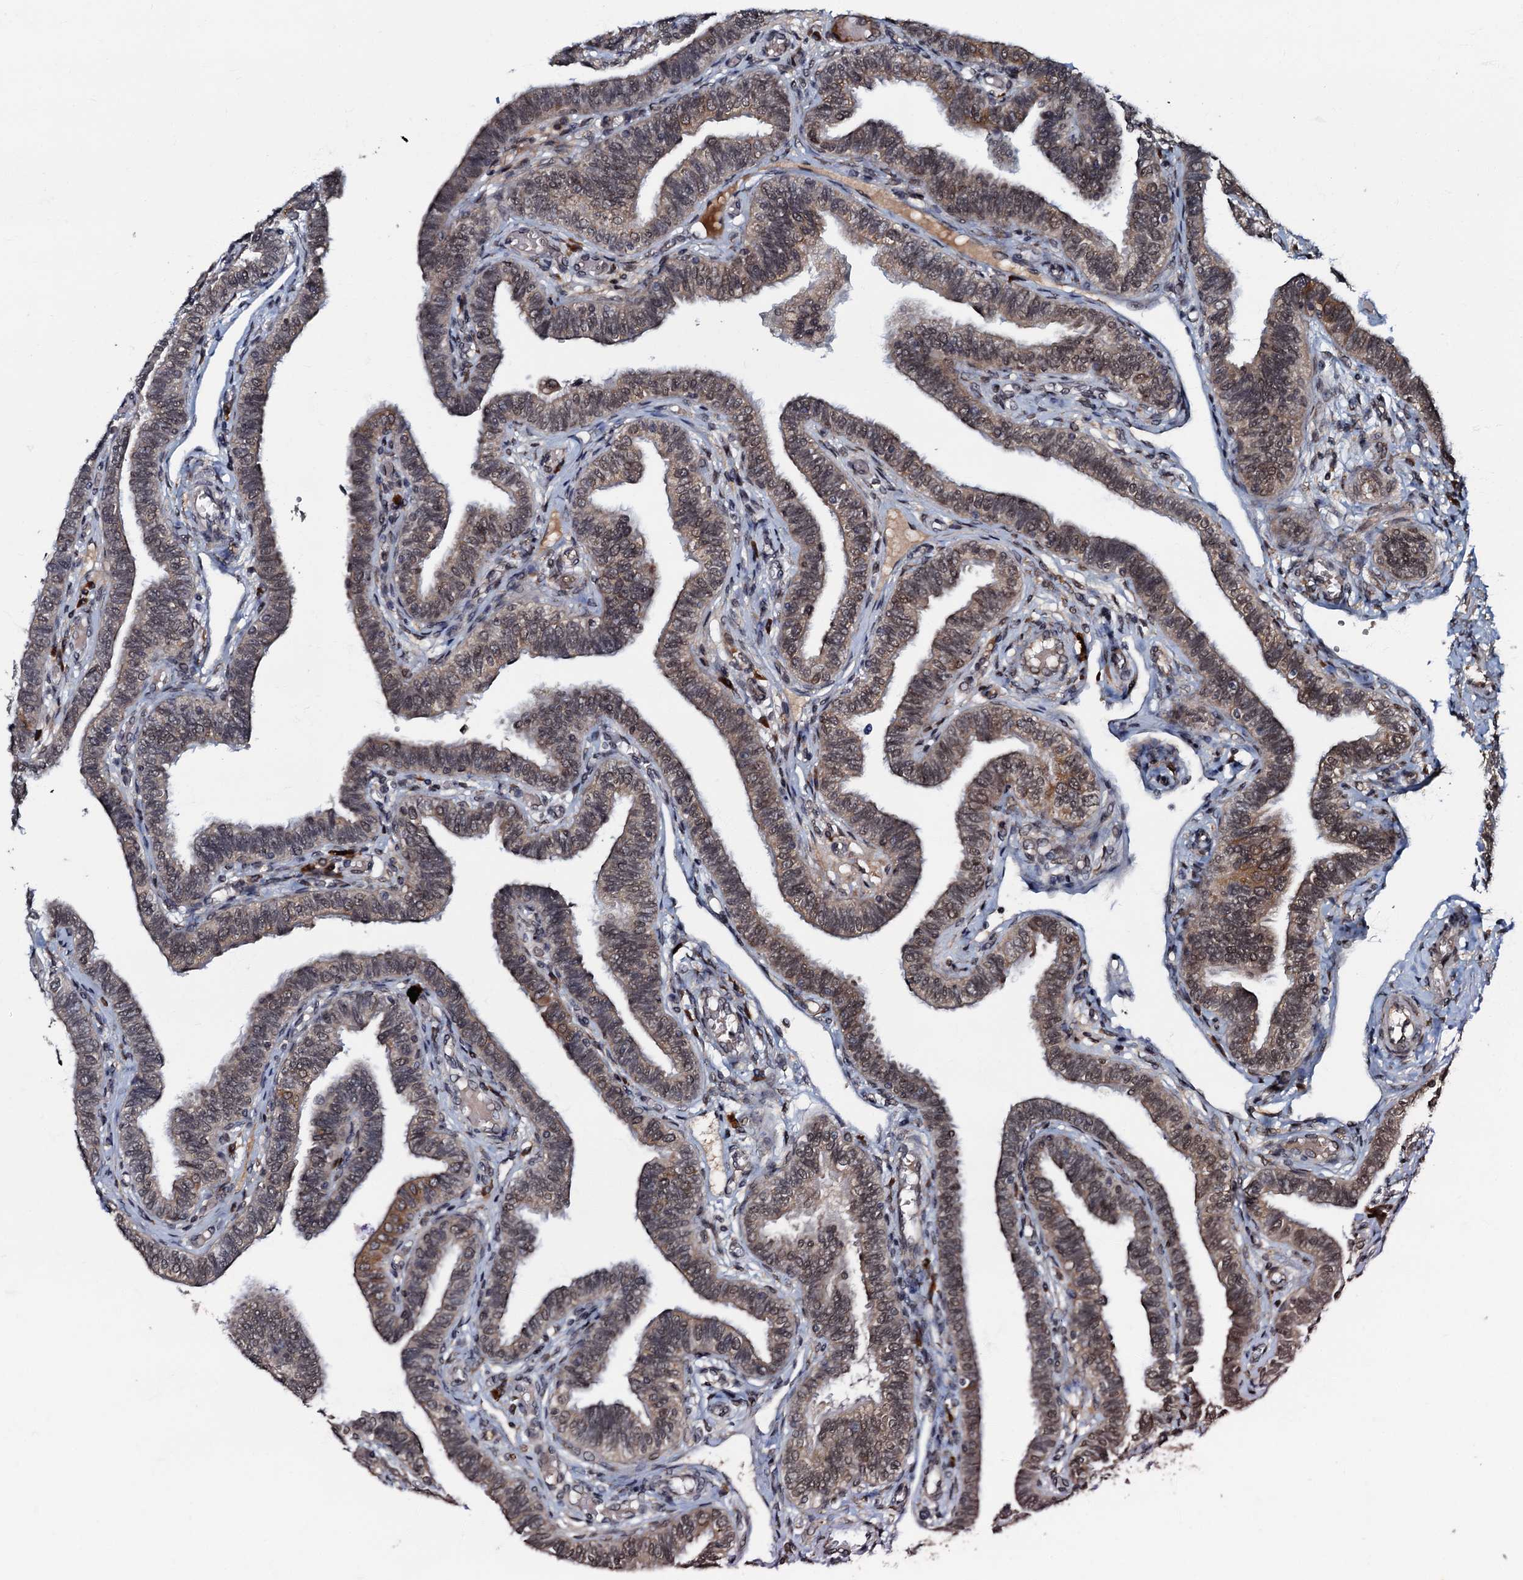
{"staining": {"intensity": "strong", "quantity": ">75%", "location": "cytoplasmic/membranous,nuclear"}, "tissue": "fallopian tube", "cell_type": "Glandular cells", "image_type": "normal", "snomed": [{"axis": "morphology", "description": "Normal tissue, NOS"}, {"axis": "topography", "description": "Fallopian tube"}], "caption": "Immunohistochemistry of normal human fallopian tube exhibits high levels of strong cytoplasmic/membranous,nuclear staining in approximately >75% of glandular cells.", "gene": "C18orf32", "patient": {"sex": "female", "age": 39}}